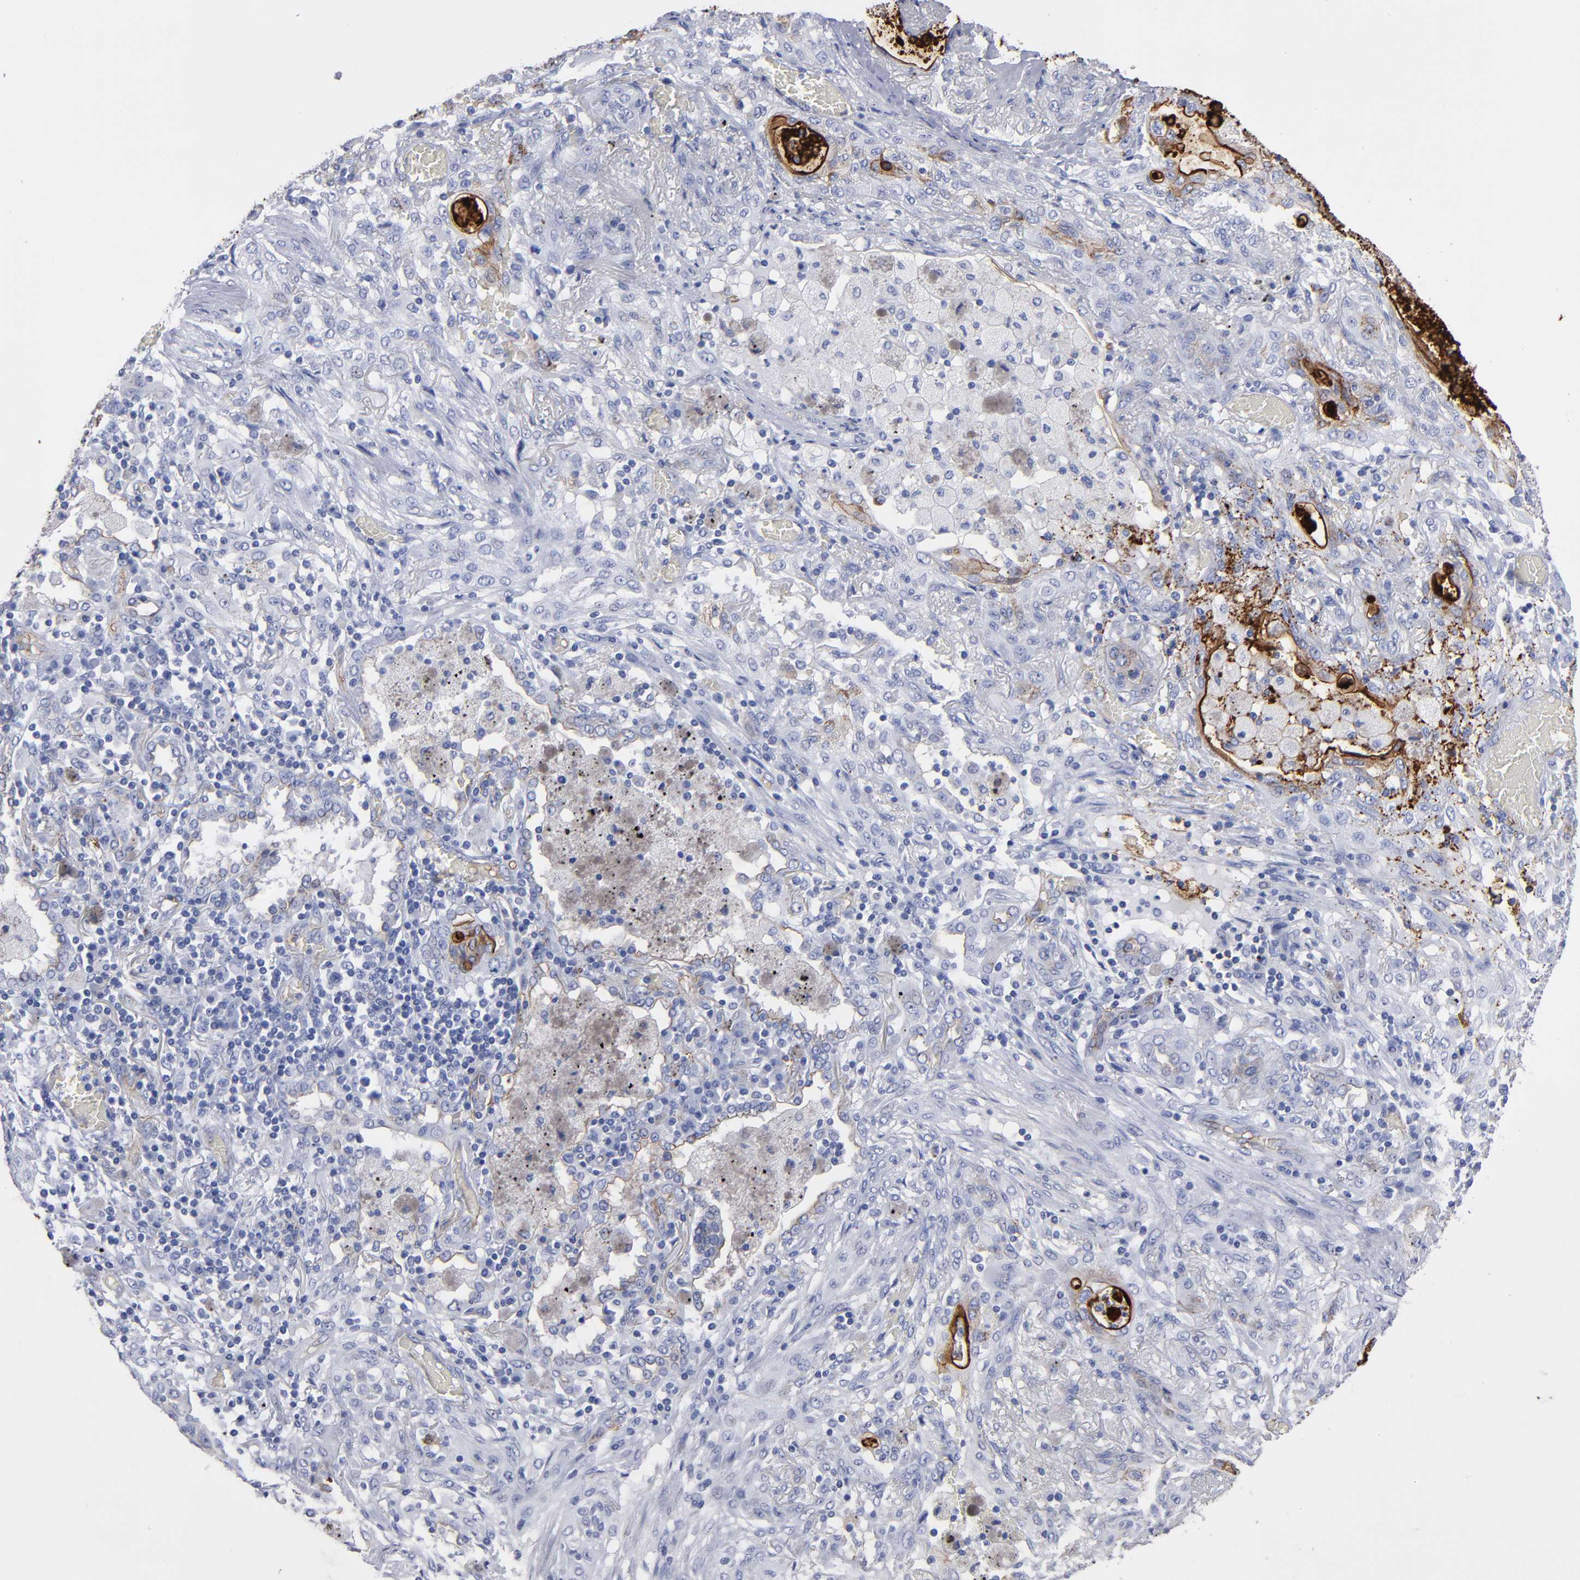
{"staining": {"intensity": "moderate", "quantity": "<25%", "location": "cytoplasmic/membranous"}, "tissue": "lung cancer", "cell_type": "Tumor cells", "image_type": "cancer", "snomed": [{"axis": "morphology", "description": "Squamous cell carcinoma, NOS"}, {"axis": "topography", "description": "Lung"}], "caption": "High-magnification brightfield microscopy of lung squamous cell carcinoma stained with DAB (brown) and counterstained with hematoxylin (blue). tumor cells exhibit moderate cytoplasmic/membranous positivity is appreciated in about<25% of cells.", "gene": "TM4SF1", "patient": {"sex": "female", "age": 47}}